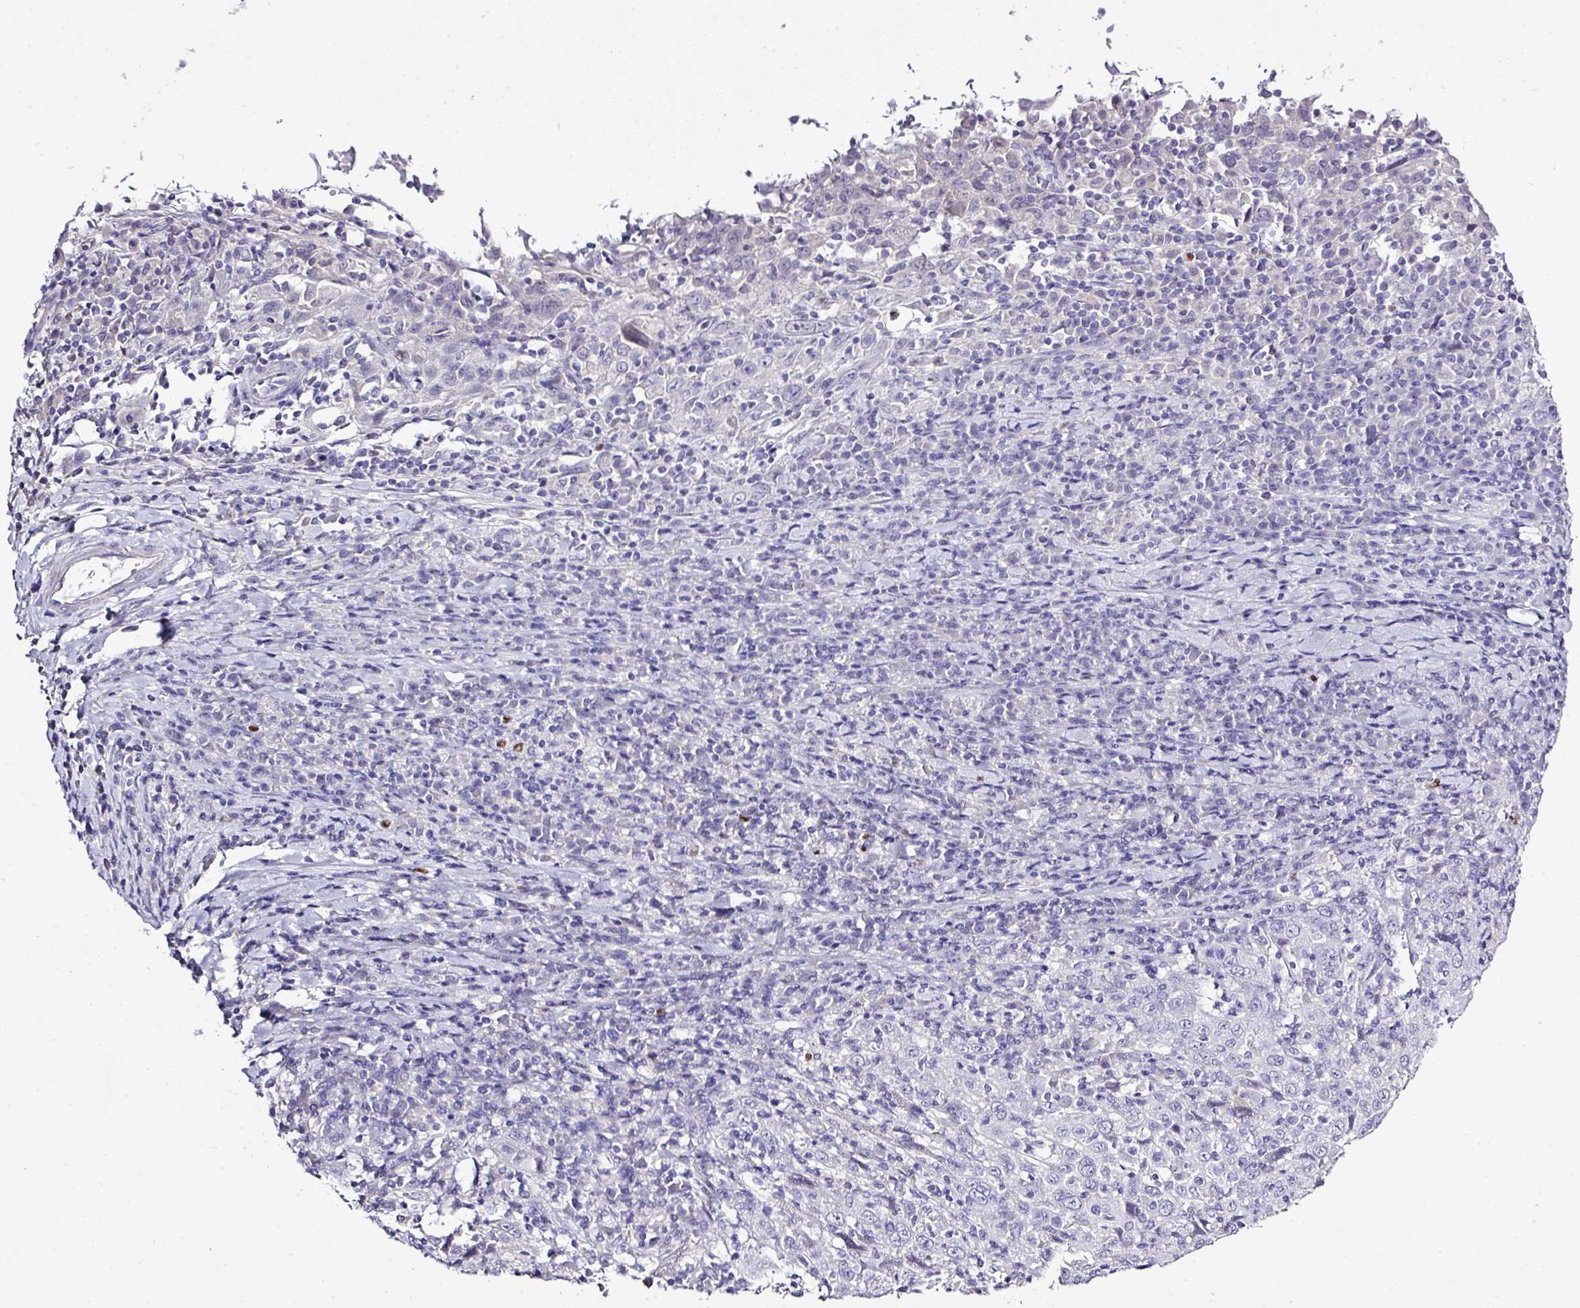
{"staining": {"intensity": "negative", "quantity": "none", "location": "none"}, "tissue": "cervical cancer", "cell_type": "Tumor cells", "image_type": "cancer", "snomed": [{"axis": "morphology", "description": "Squamous cell carcinoma, NOS"}, {"axis": "topography", "description": "Cervix"}], "caption": "Immunohistochemical staining of cervical cancer (squamous cell carcinoma) displays no significant expression in tumor cells. (DAB IHC, high magnification).", "gene": "BCL11A", "patient": {"sex": "female", "age": 46}}